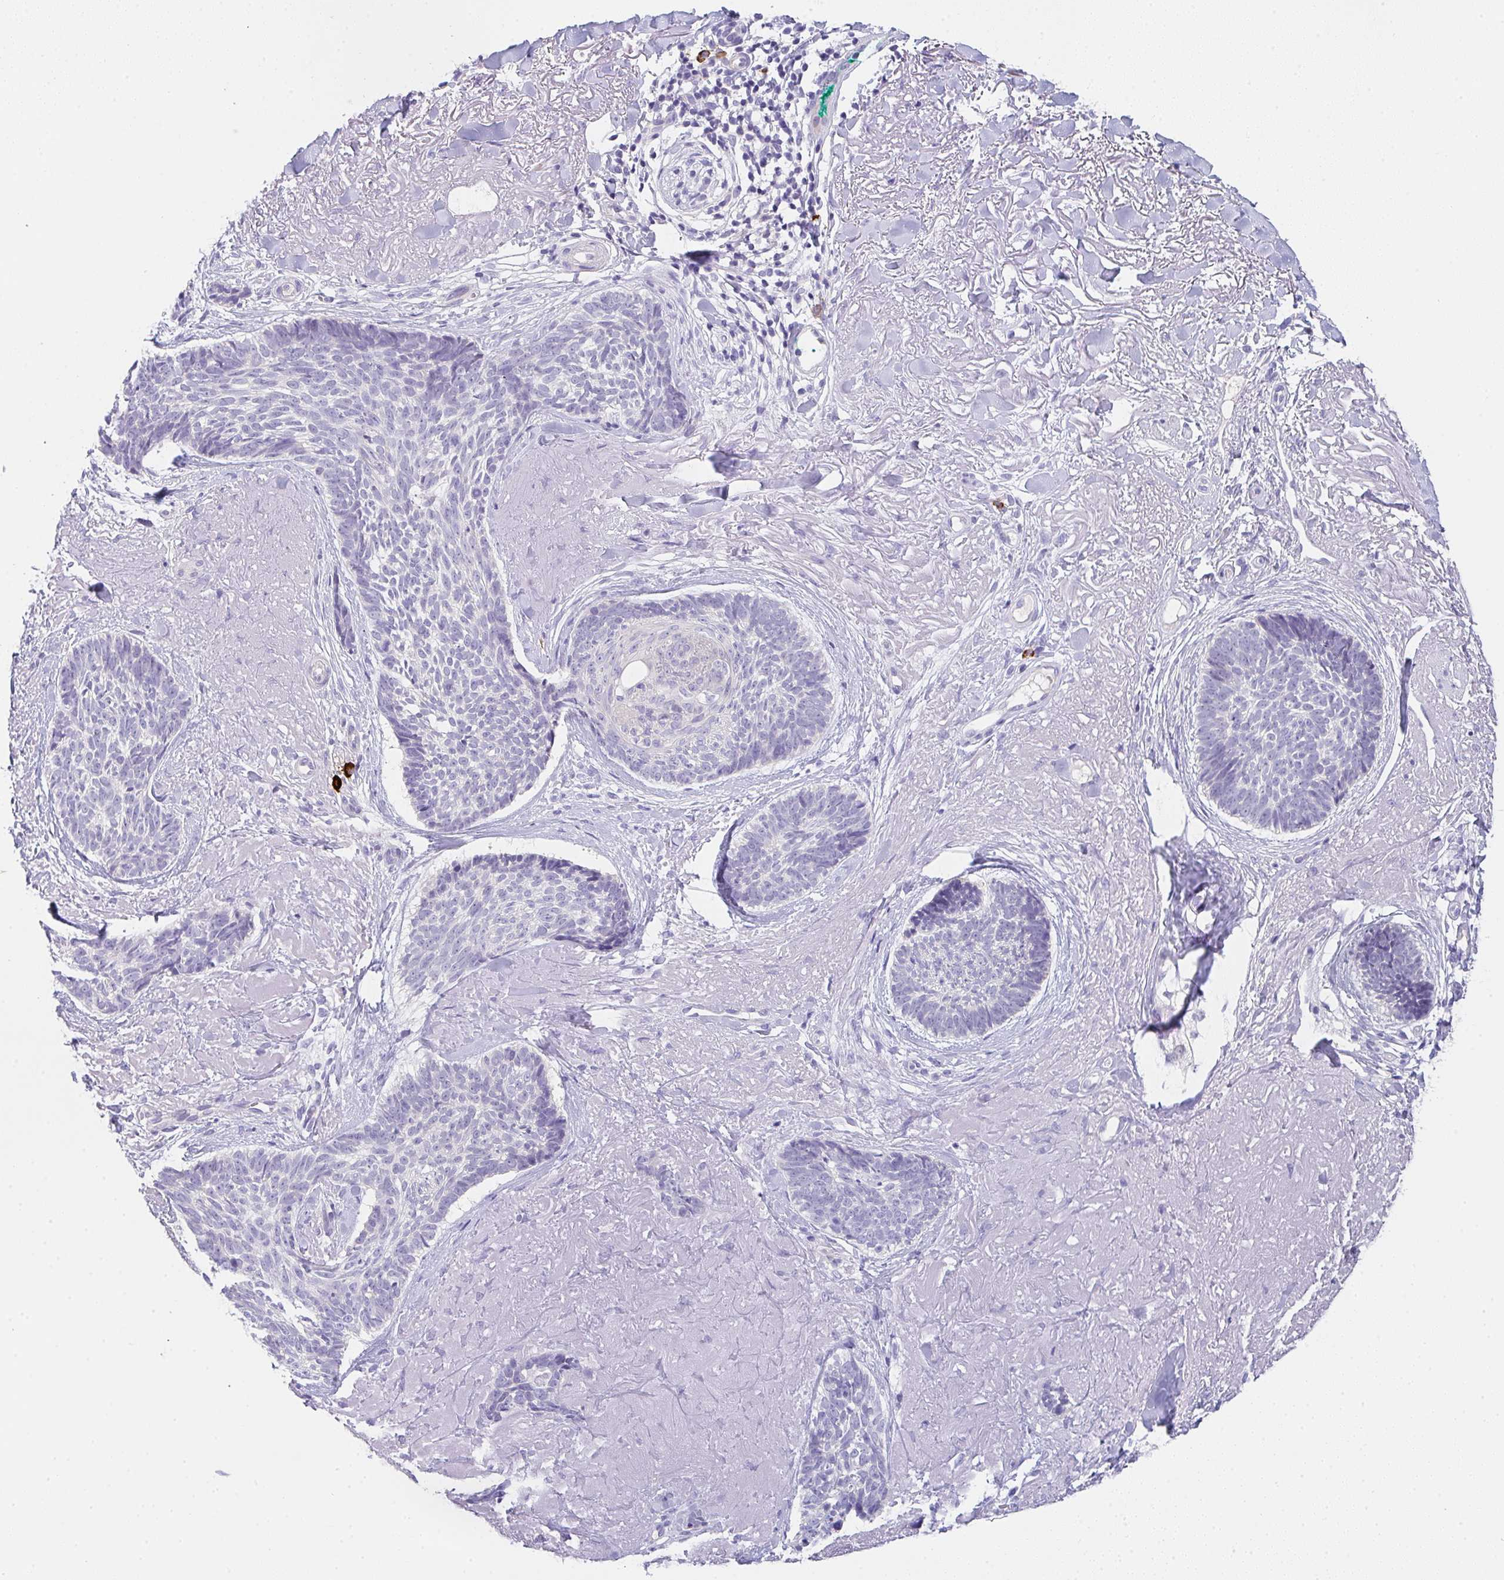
{"staining": {"intensity": "negative", "quantity": "none", "location": "none"}, "tissue": "skin cancer", "cell_type": "Tumor cells", "image_type": "cancer", "snomed": [{"axis": "morphology", "description": "Basal cell carcinoma"}, {"axis": "topography", "description": "Skin"}, {"axis": "topography", "description": "Skin of face"}, {"axis": "topography", "description": "Skin of nose"}], "caption": "Immunohistochemistry (IHC) micrograph of neoplastic tissue: human skin cancer (basal cell carcinoma) stained with DAB (3,3'-diaminobenzidine) reveals no significant protein expression in tumor cells. Brightfield microscopy of immunohistochemistry stained with DAB (3,3'-diaminobenzidine) (brown) and hematoxylin (blue), captured at high magnification.", "gene": "CACNA1S", "patient": {"sex": "female", "age": 86}}